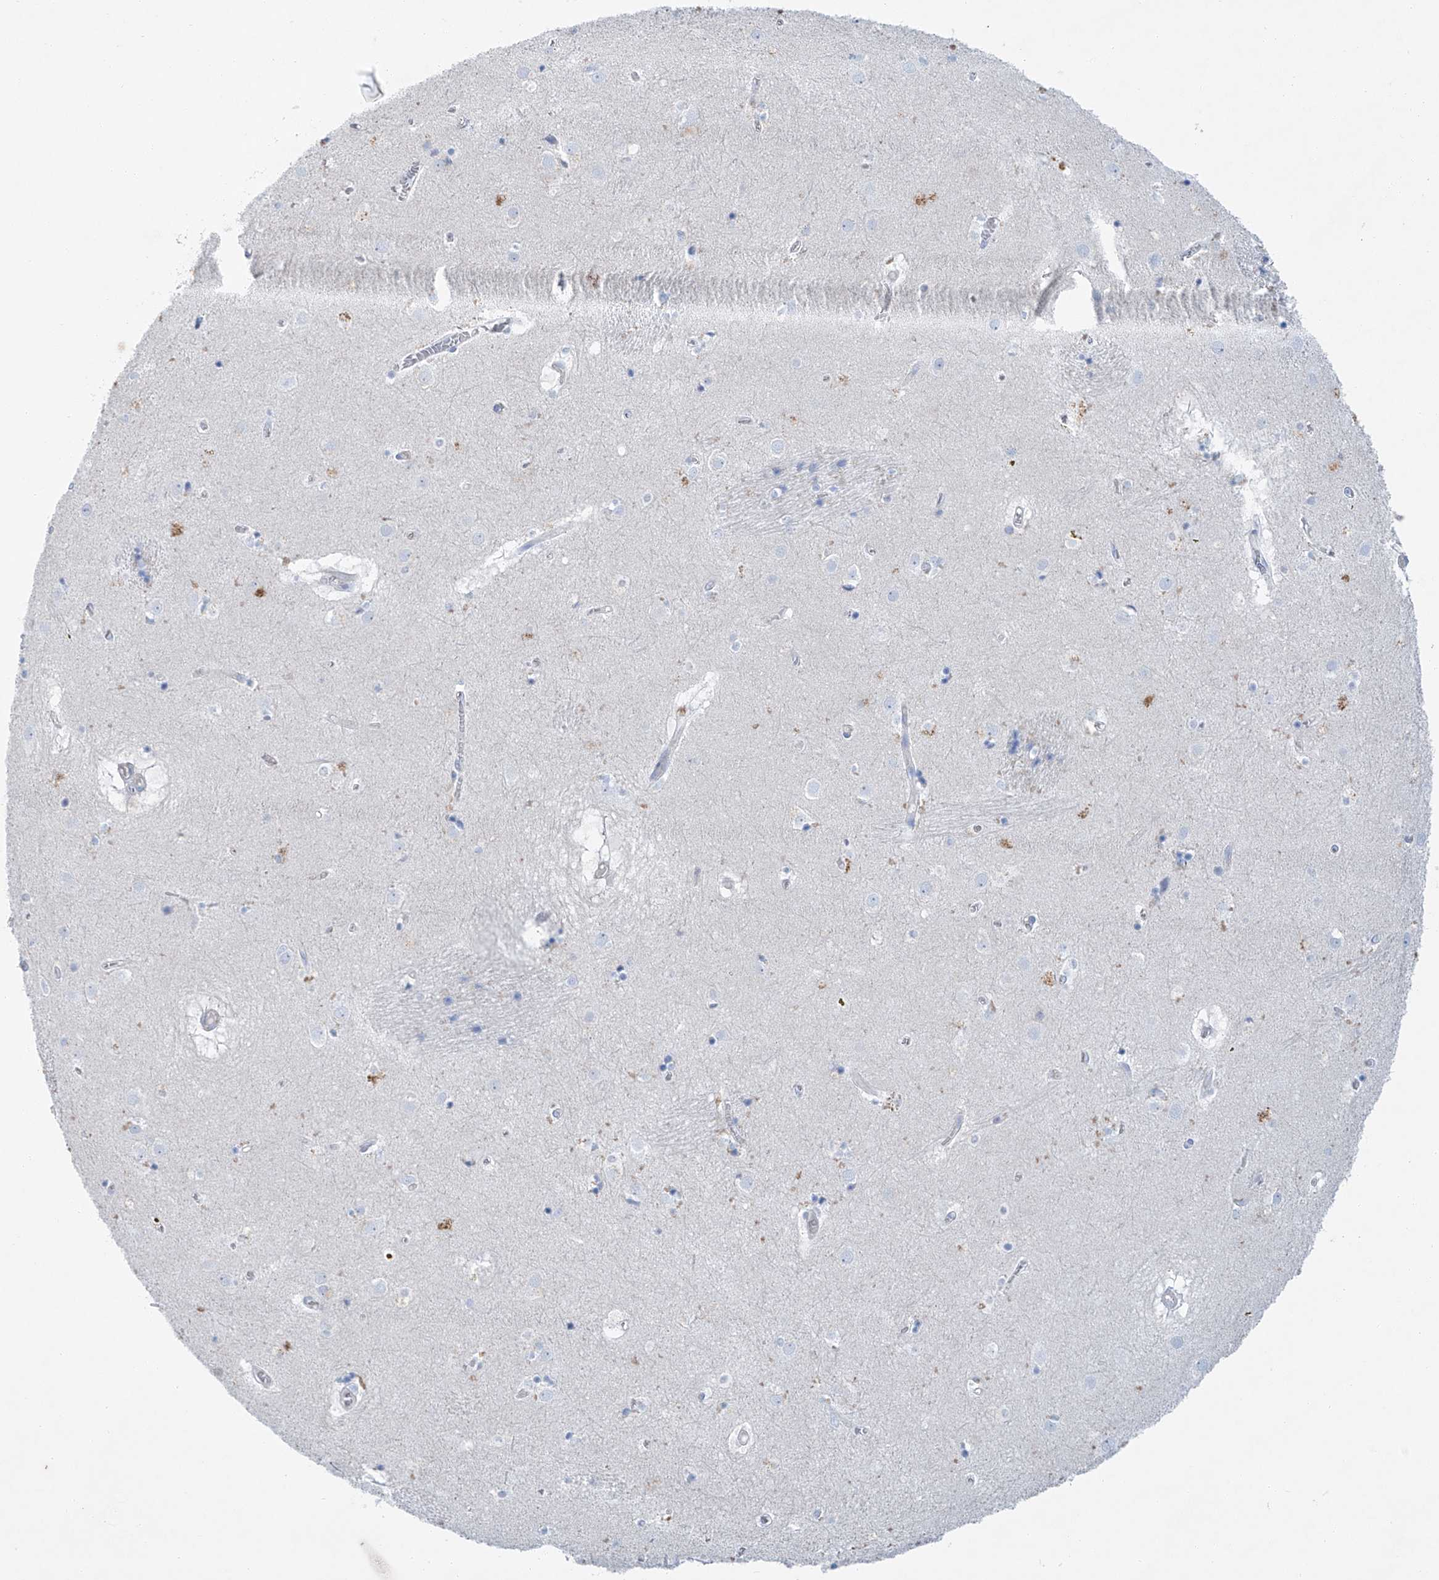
{"staining": {"intensity": "negative", "quantity": "none", "location": "none"}, "tissue": "caudate", "cell_type": "Glial cells", "image_type": "normal", "snomed": [{"axis": "morphology", "description": "Normal tissue, NOS"}, {"axis": "topography", "description": "Lateral ventricle wall"}], "caption": "IHC of normal caudate shows no positivity in glial cells.", "gene": "MAGI1", "patient": {"sex": "male", "age": 70}}